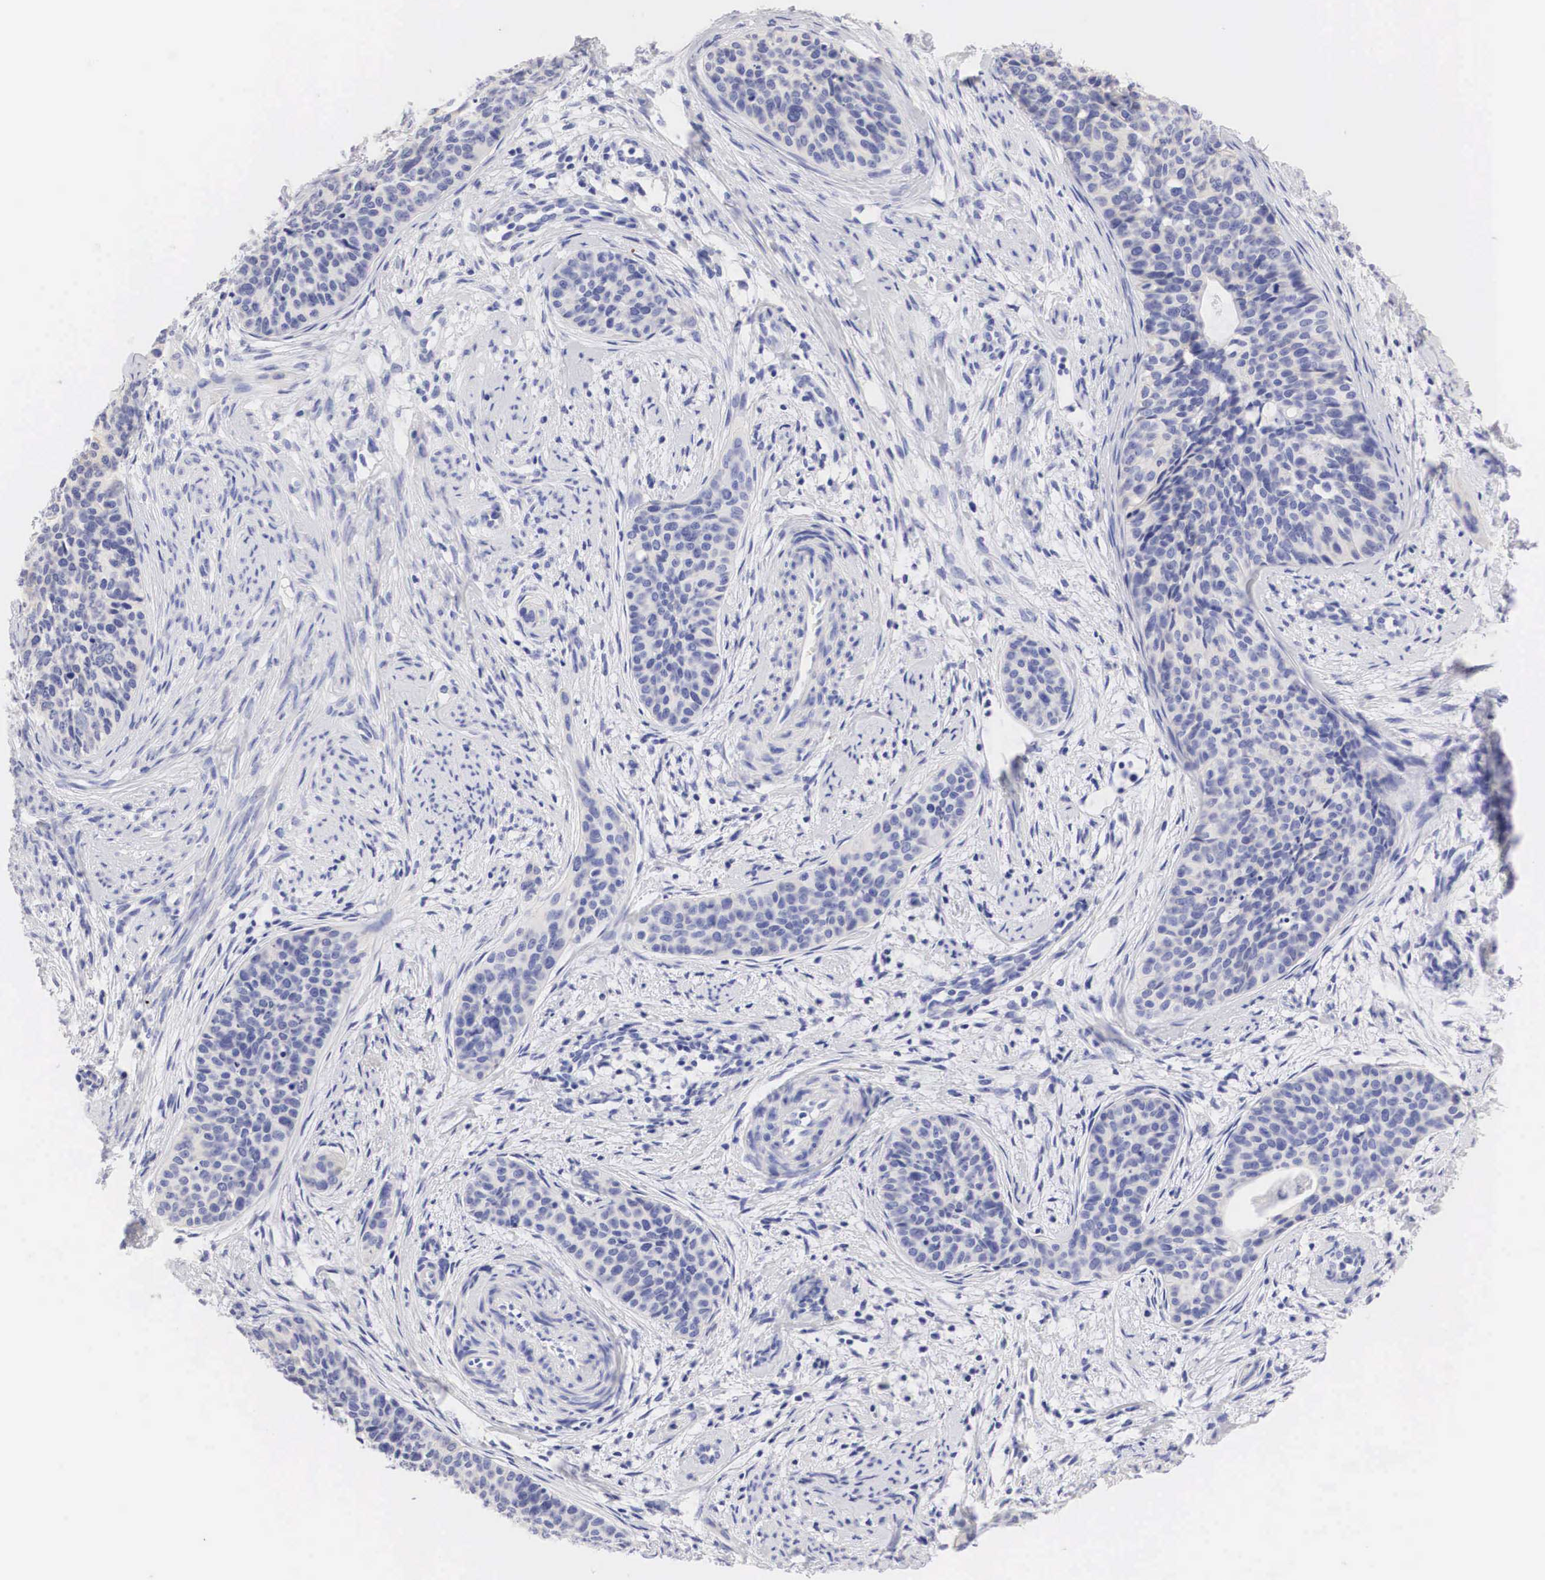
{"staining": {"intensity": "negative", "quantity": "none", "location": "none"}, "tissue": "cervical cancer", "cell_type": "Tumor cells", "image_type": "cancer", "snomed": [{"axis": "morphology", "description": "Squamous cell carcinoma, NOS"}, {"axis": "topography", "description": "Cervix"}], "caption": "There is no significant positivity in tumor cells of cervical squamous cell carcinoma.", "gene": "ERBB2", "patient": {"sex": "female", "age": 34}}